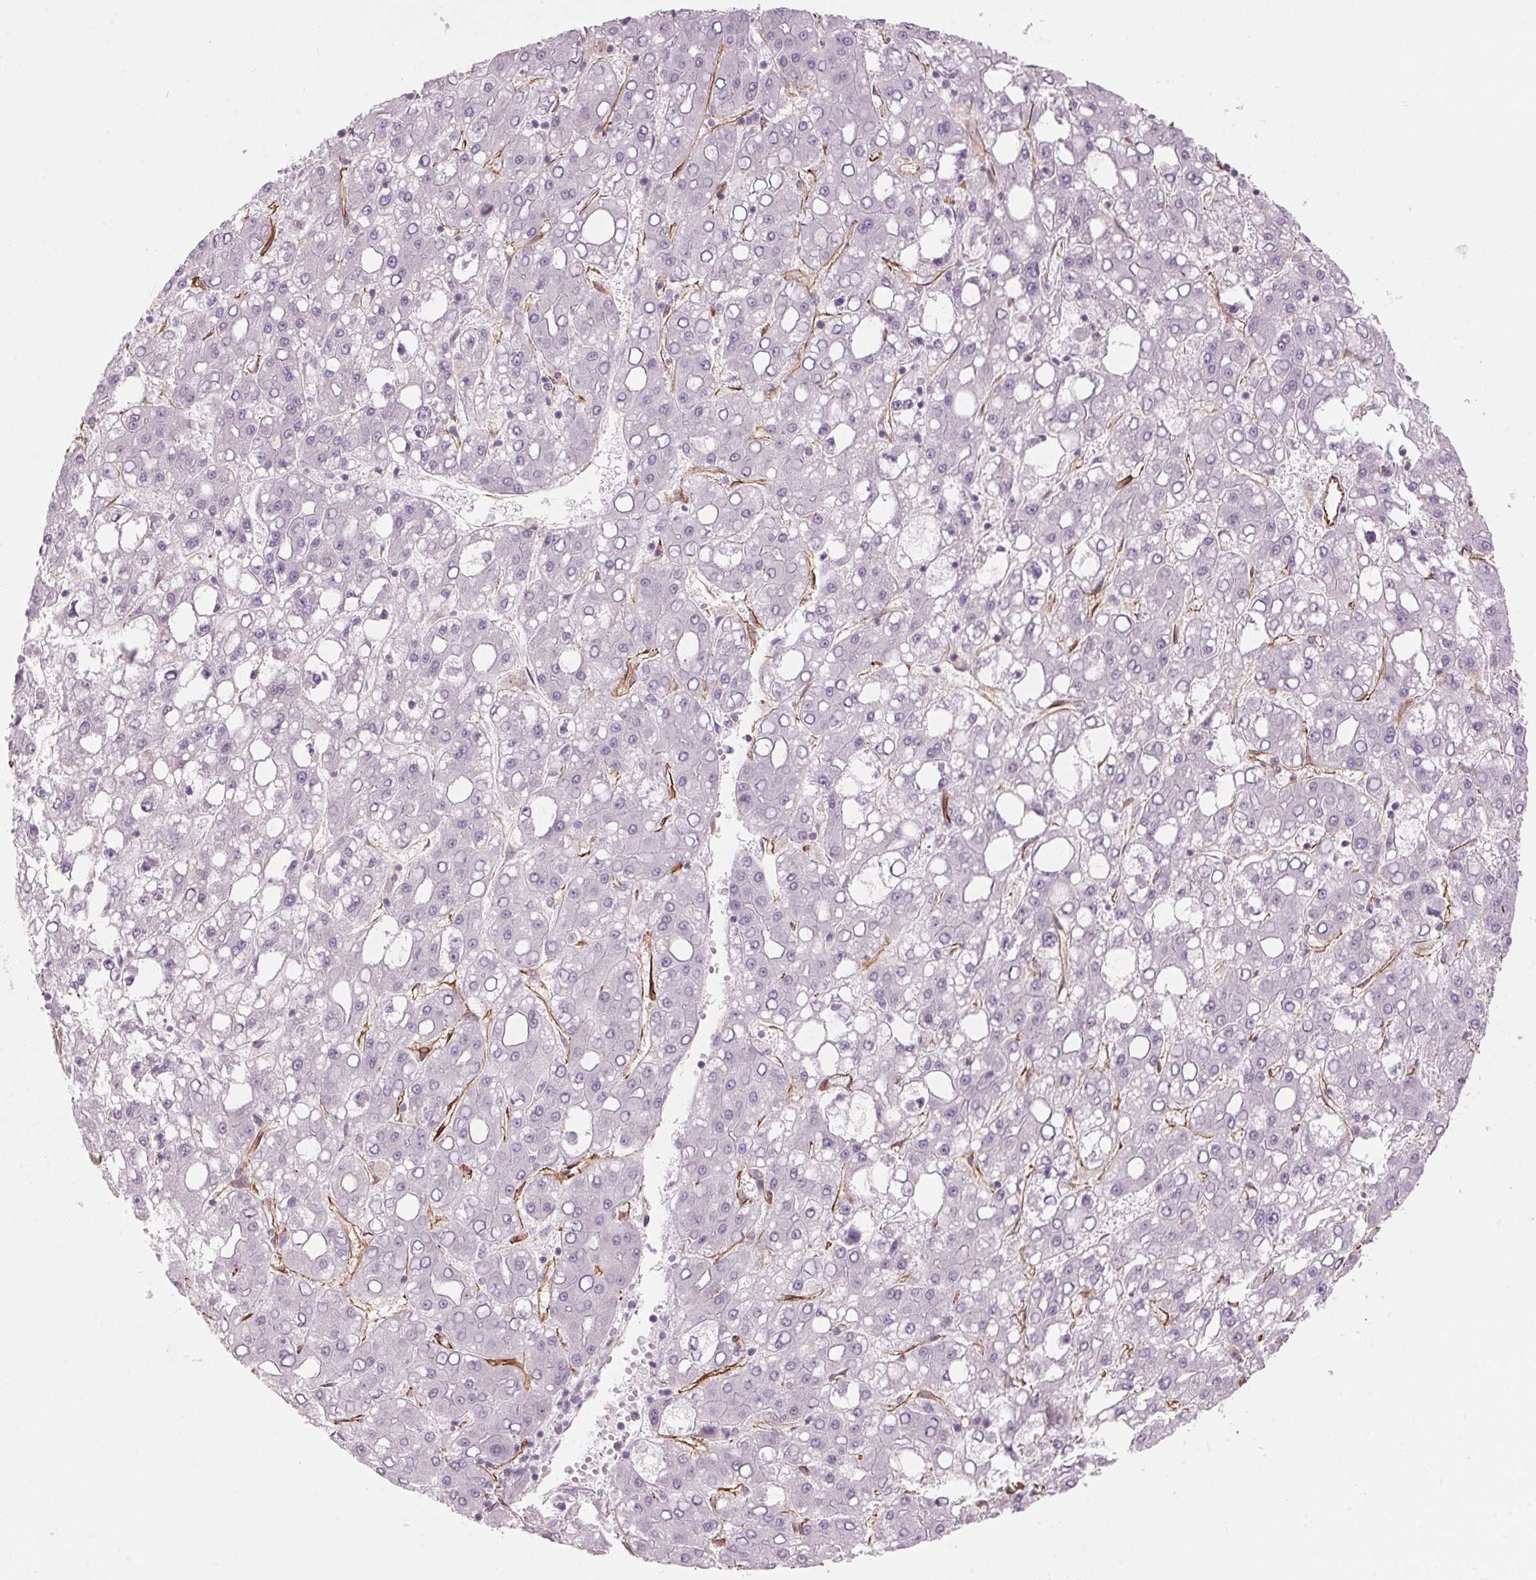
{"staining": {"intensity": "negative", "quantity": "none", "location": "none"}, "tissue": "liver cancer", "cell_type": "Tumor cells", "image_type": "cancer", "snomed": [{"axis": "morphology", "description": "Carcinoma, Hepatocellular, NOS"}, {"axis": "topography", "description": "Liver"}], "caption": "DAB (3,3'-diaminobenzidine) immunohistochemical staining of human hepatocellular carcinoma (liver) displays no significant expression in tumor cells.", "gene": "CLPS", "patient": {"sex": "male", "age": 65}}